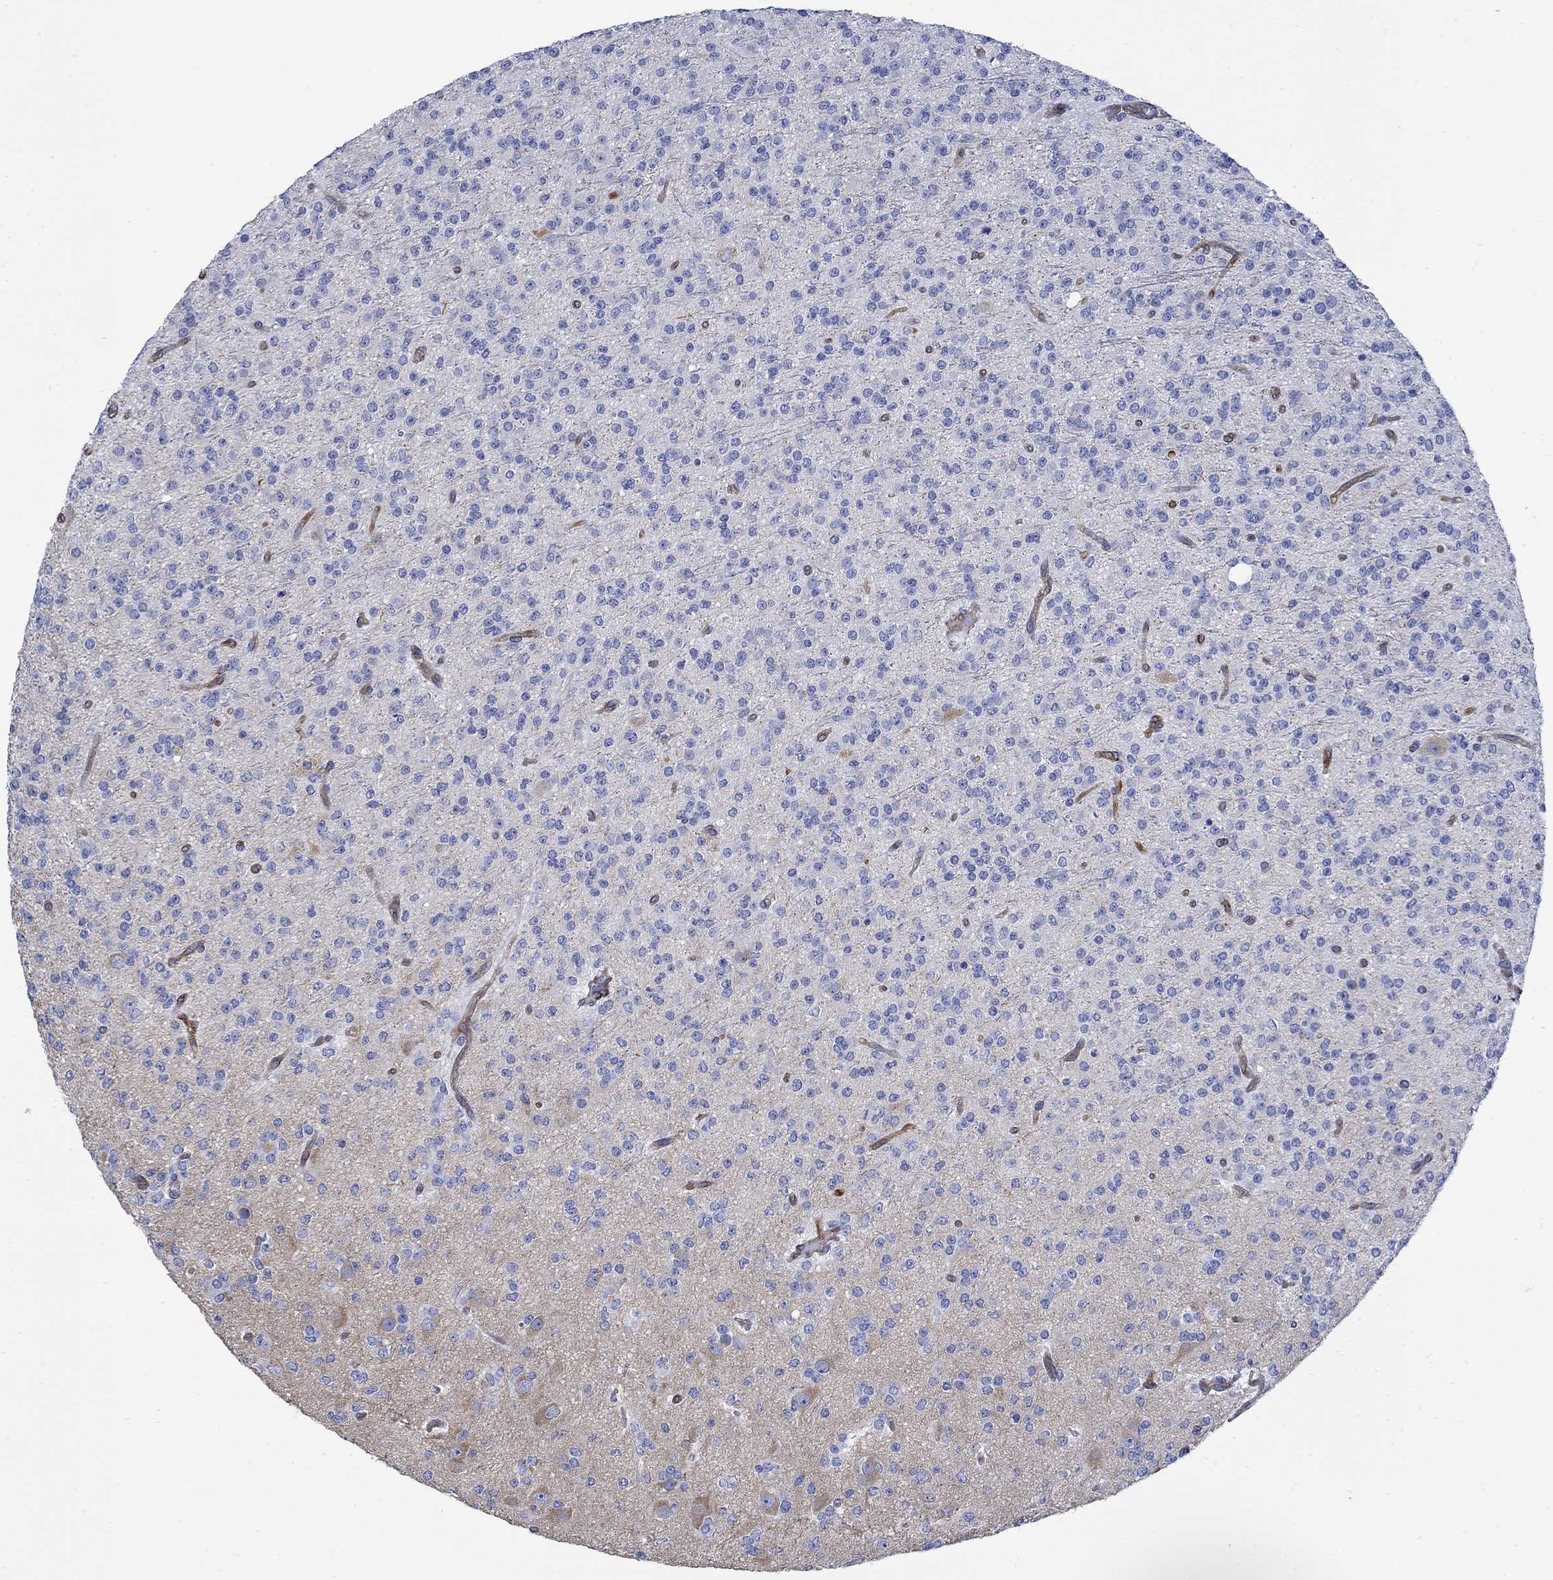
{"staining": {"intensity": "negative", "quantity": "none", "location": "none"}, "tissue": "glioma", "cell_type": "Tumor cells", "image_type": "cancer", "snomed": [{"axis": "morphology", "description": "Glioma, malignant, Low grade"}, {"axis": "topography", "description": "Brain"}], "caption": "This is an IHC photomicrograph of glioma. There is no positivity in tumor cells.", "gene": "TGM2", "patient": {"sex": "male", "age": 27}}